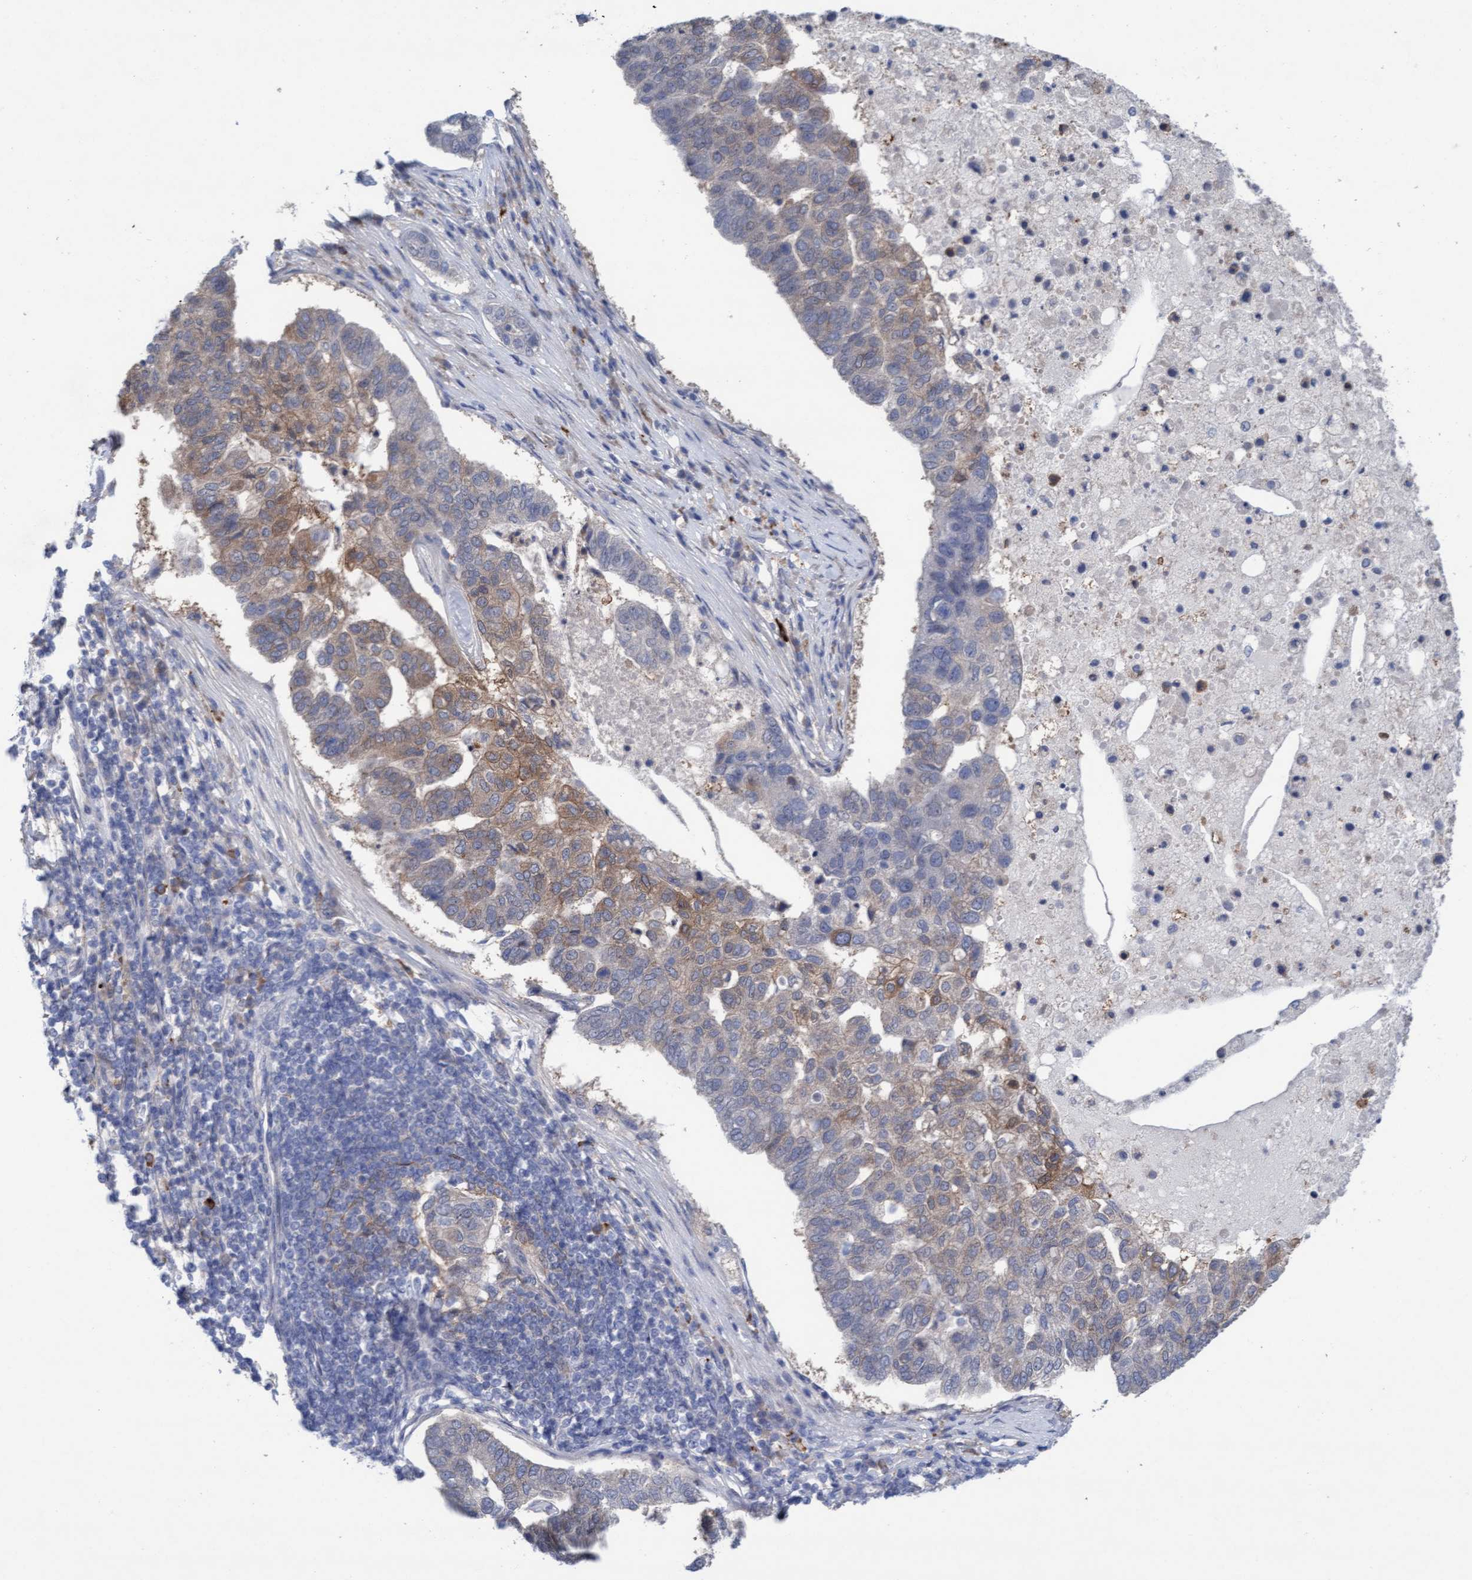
{"staining": {"intensity": "weak", "quantity": "25%-75%", "location": "cytoplasmic/membranous"}, "tissue": "pancreatic cancer", "cell_type": "Tumor cells", "image_type": "cancer", "snomed": [{"axis": "morphology", "description": "Adenocarcinoma, NOS"}, {"axis": "topography", "description": "Pancreas"}], "caption": "Brown immunohistochemical staining in adenocarcinoma (pancreatic) shows weak cytoplasmic/membranous positivity in about 25%-75% of tumor cells. (DAB (3,3'-diaminobenzidine) IHC with brightfield microscopy, high magnification).", "gene": "PLCD1", "patient": {"sex": "female", "age": 61}}